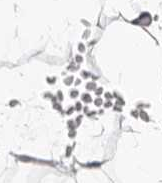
{"staining": {"intensity": "negative", "quantity": "none", "location": "none"}, "tissue": "adipose tissue", "cell_type": "Adipocytes", "image_type": "normal", "snomed": [{"axis": "morphology", "description": "Normal tissue, NOS"}, {"axis": "topography", "description": "Breast"}], "caption": "A high-resolution image shows immunohistochemistry (IHC) staining of unremarkable adipose tissue, which exhibits no significant staining in adipocytes.", "gene": "KLHL4", "patient": {"sex": "female", "age": 23}}